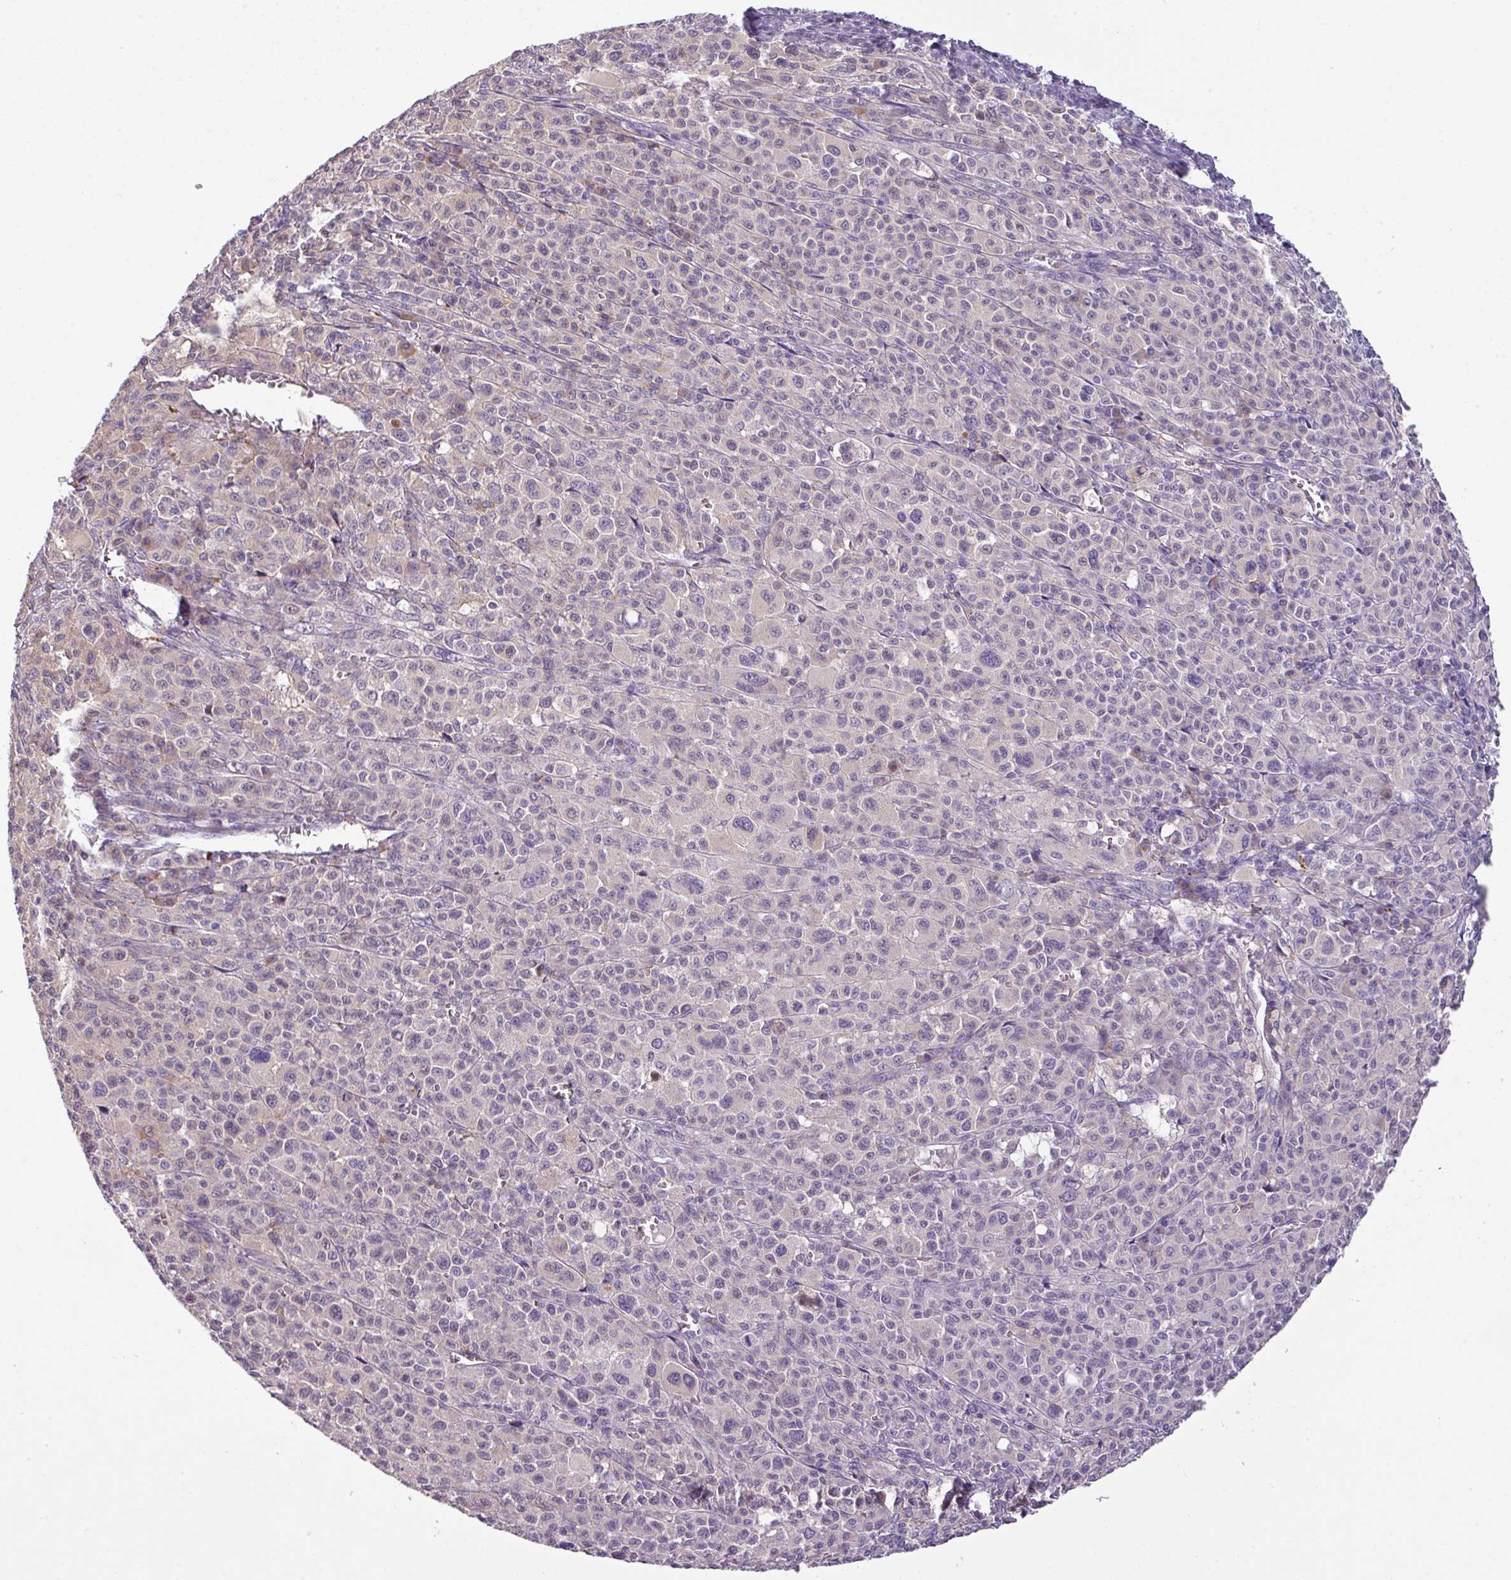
{"staining": {"intensity": "moderate", "quantity": "<25%", "location": "cytoplasmic/membranous,nuclear"}, "tissue": "melanoma", "cell_type": "Tumor cells", "image_type": "cancer", "snomed": [{"axis": "morphology", "description": "Malignant melanoma, Metastatic site"}, {"axis": "topography", "description": "Skin"}], "caption": "Moderate cytoplasmic/membranous and nuclear staining for a protein is present in approximately <25% of tumor cells of malignant melanoma (metastatic site) using IHC.", "gene": "PIK3R5", "patient": {"sex": "female", "age": 74}}